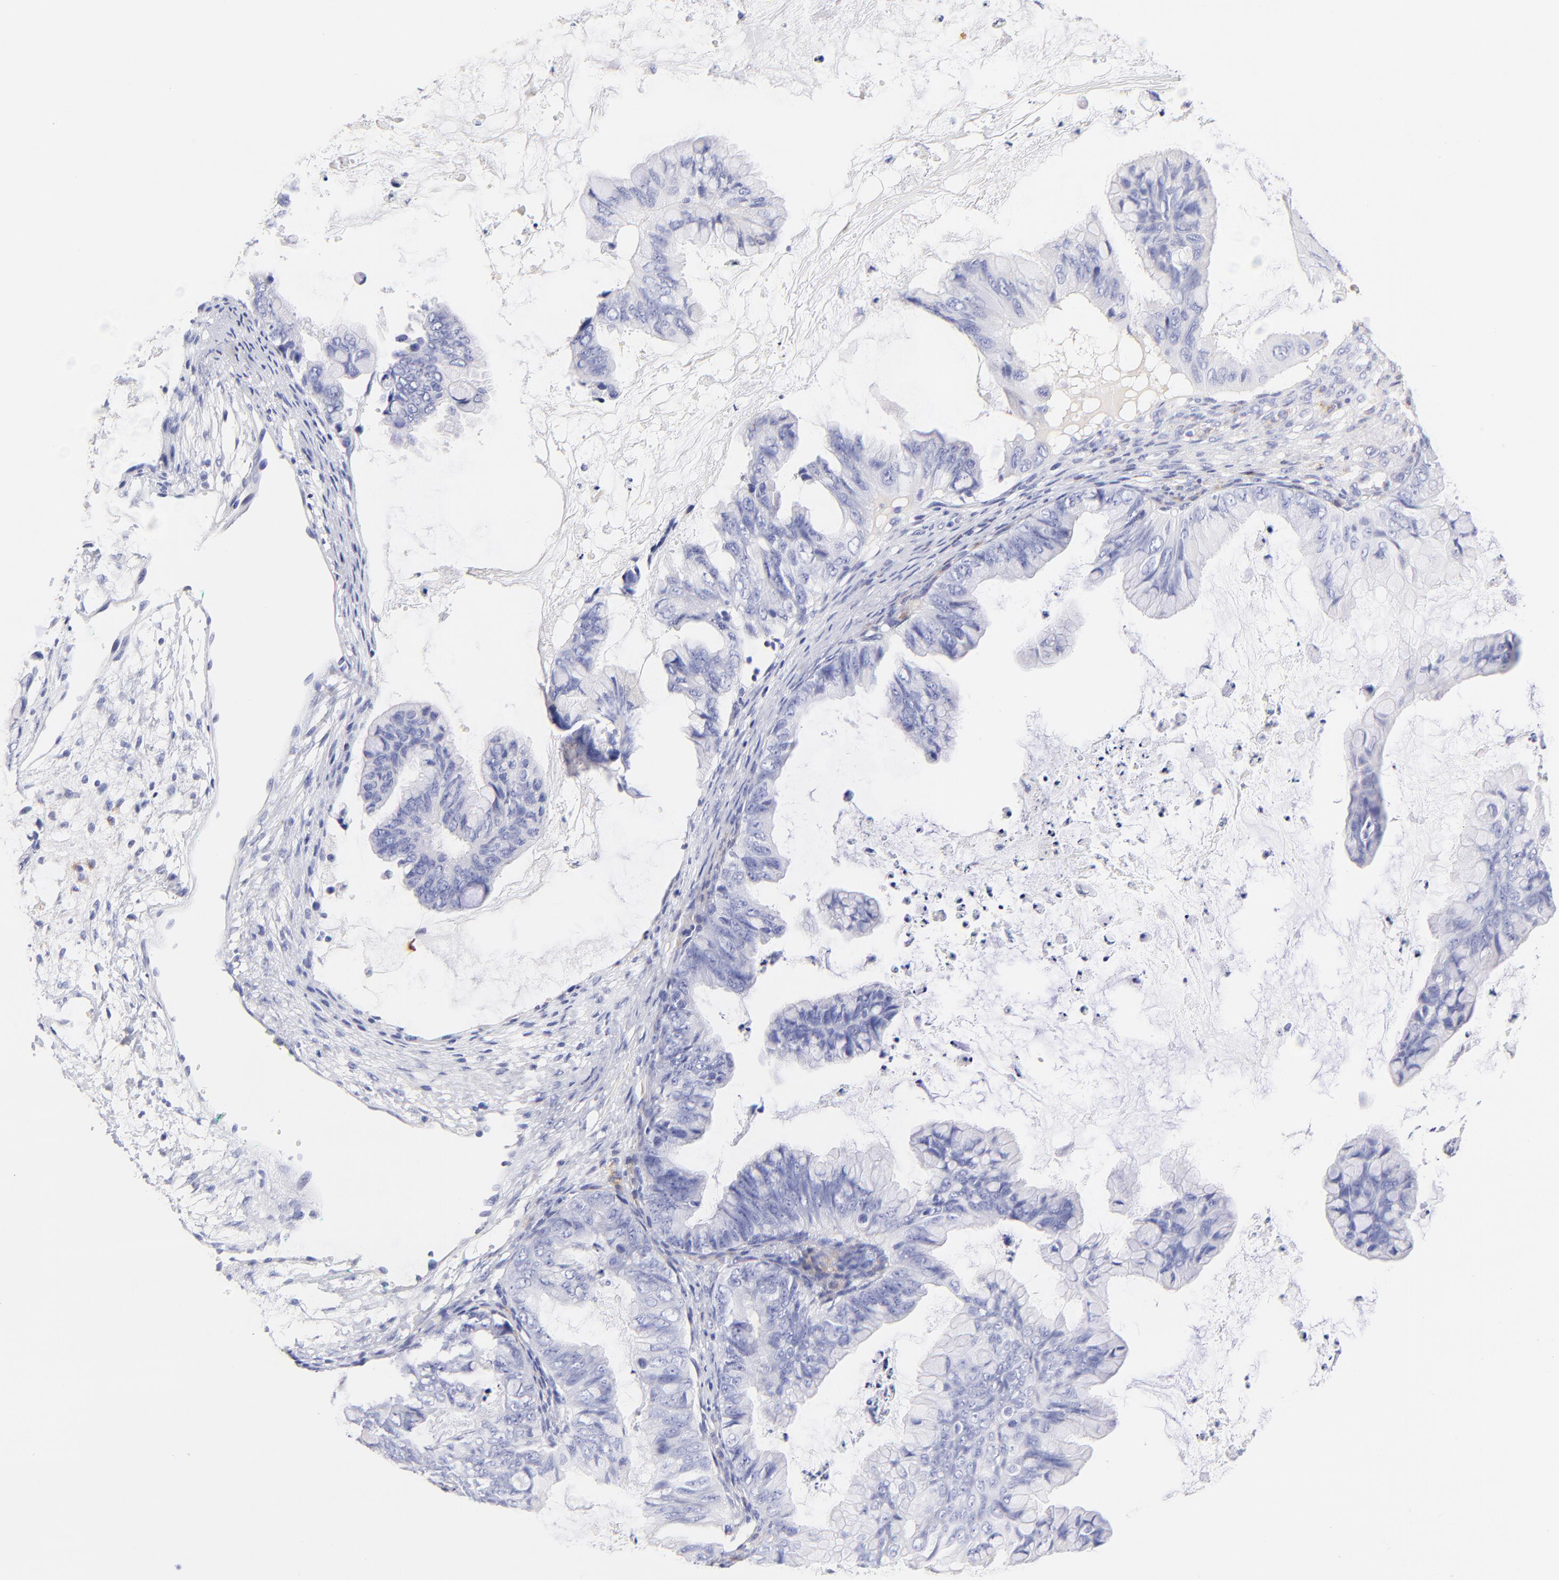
{"staining": {"intensity": "negative", "quantity": "none", "location": "none"}, "tissue": "ovarian cancer", "cell_type": "Tumor cells", "image_type": "cancer", "snomed": [{"axis": "morphology", "description": "Cystadenocarcinoma, mucinous, NOS"}, {"axis": "topography", "description": "Ovary"}], "caption": "This is an immunohistochemistry (IHC) photomicrograph of ovarian cancer. There is no positivity in tumor cells.", "gene": "ASB9", "patient": {"sex": "female", "age": 36}}